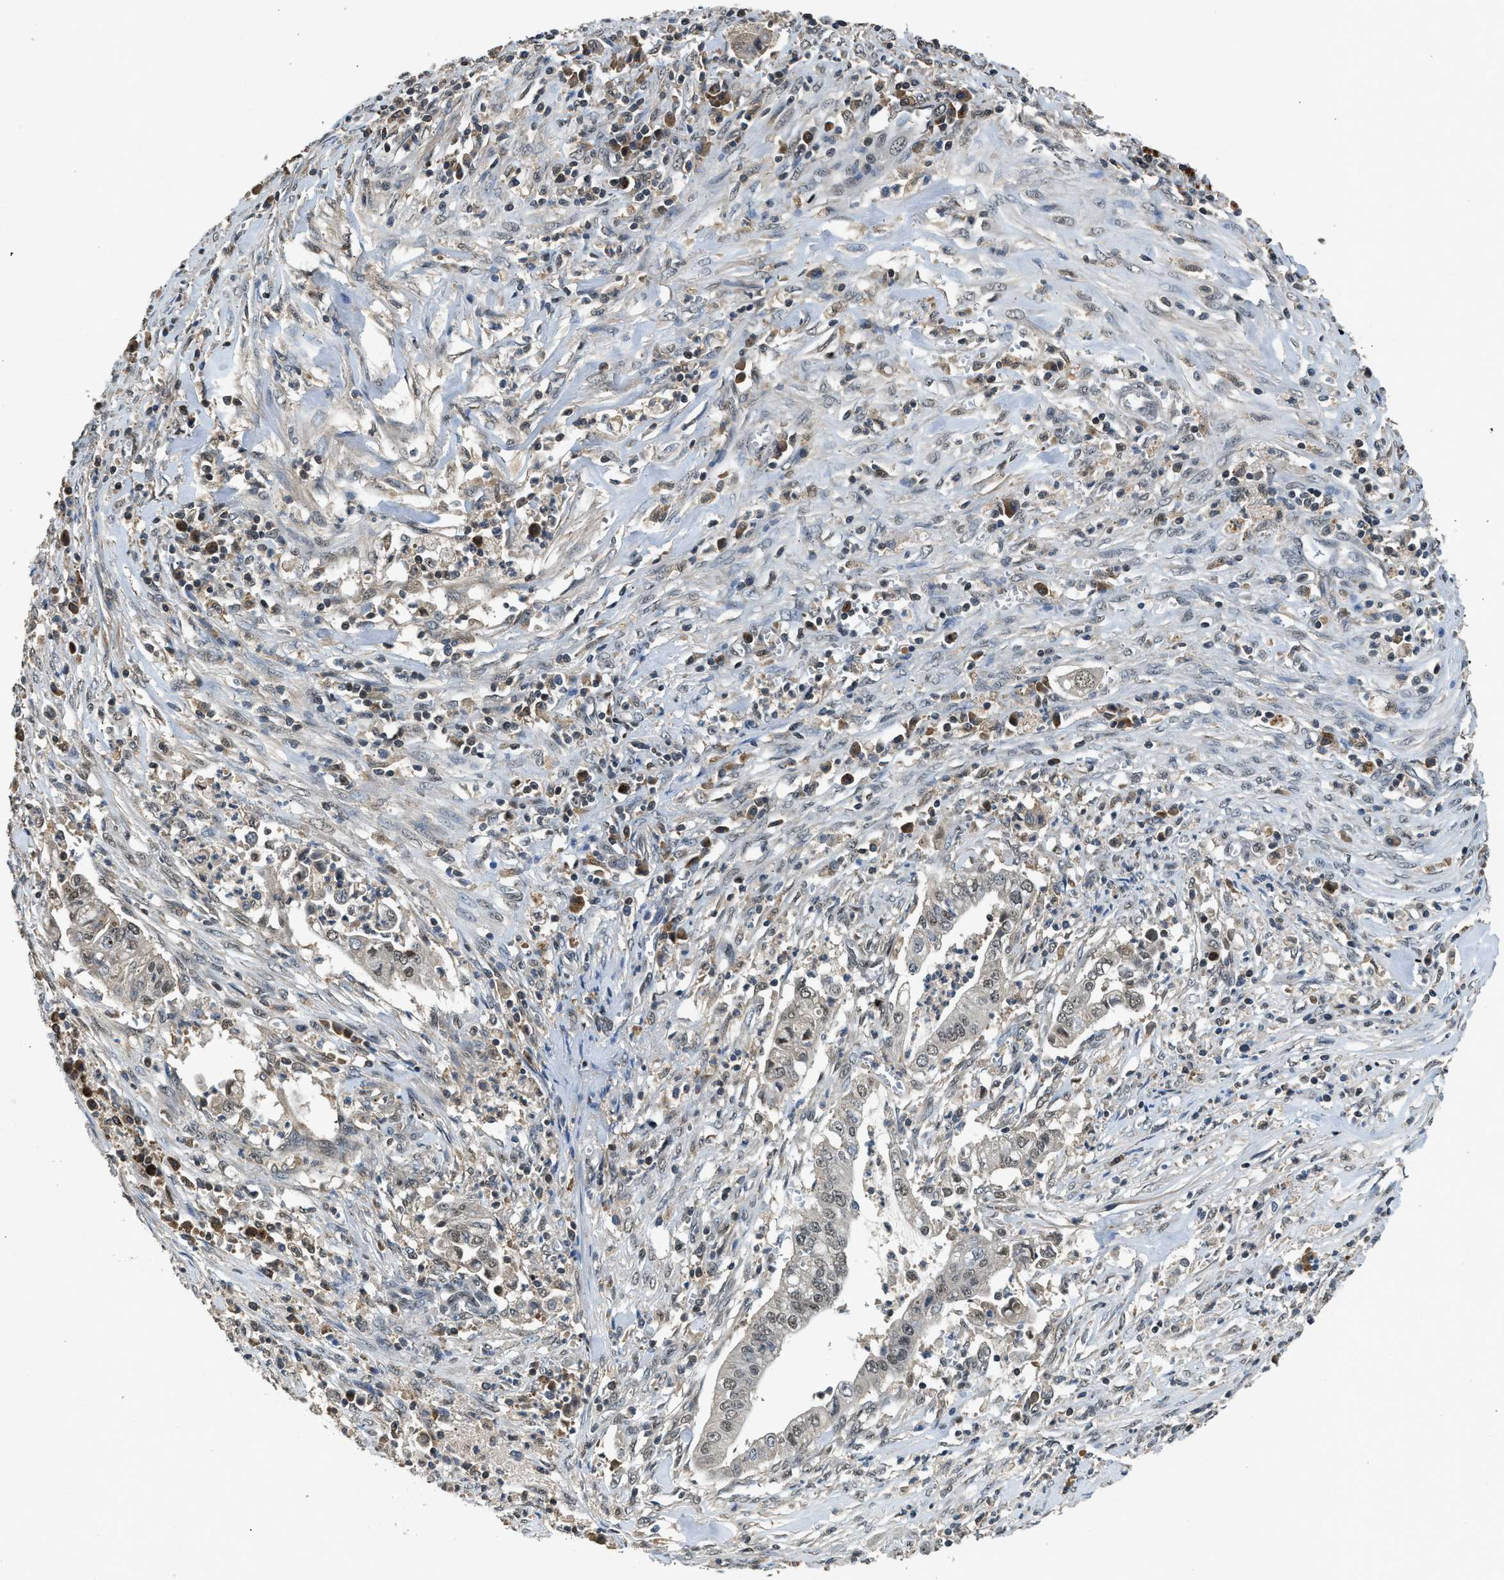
{"staining": {"intensity": "weak", "quantity": "<25%", "location": "nuclear"}, "tissue": "cervical cancer", "cell_type": "Tumor cells", "image_type": "cancer", "snomed": [{"axis": "morphology", "description": "Adenocarcinoma, NOS"}, {"axis": "topography", "description": "Cervix"}], "caption": "High power microscopy micrograph of an immunohistochemistry (IHC) image of cervical cancer, revealing no significant staining in tumor cells.", "gene": "SLC15A4", "patient": {"sex": "female", "age": 44}}